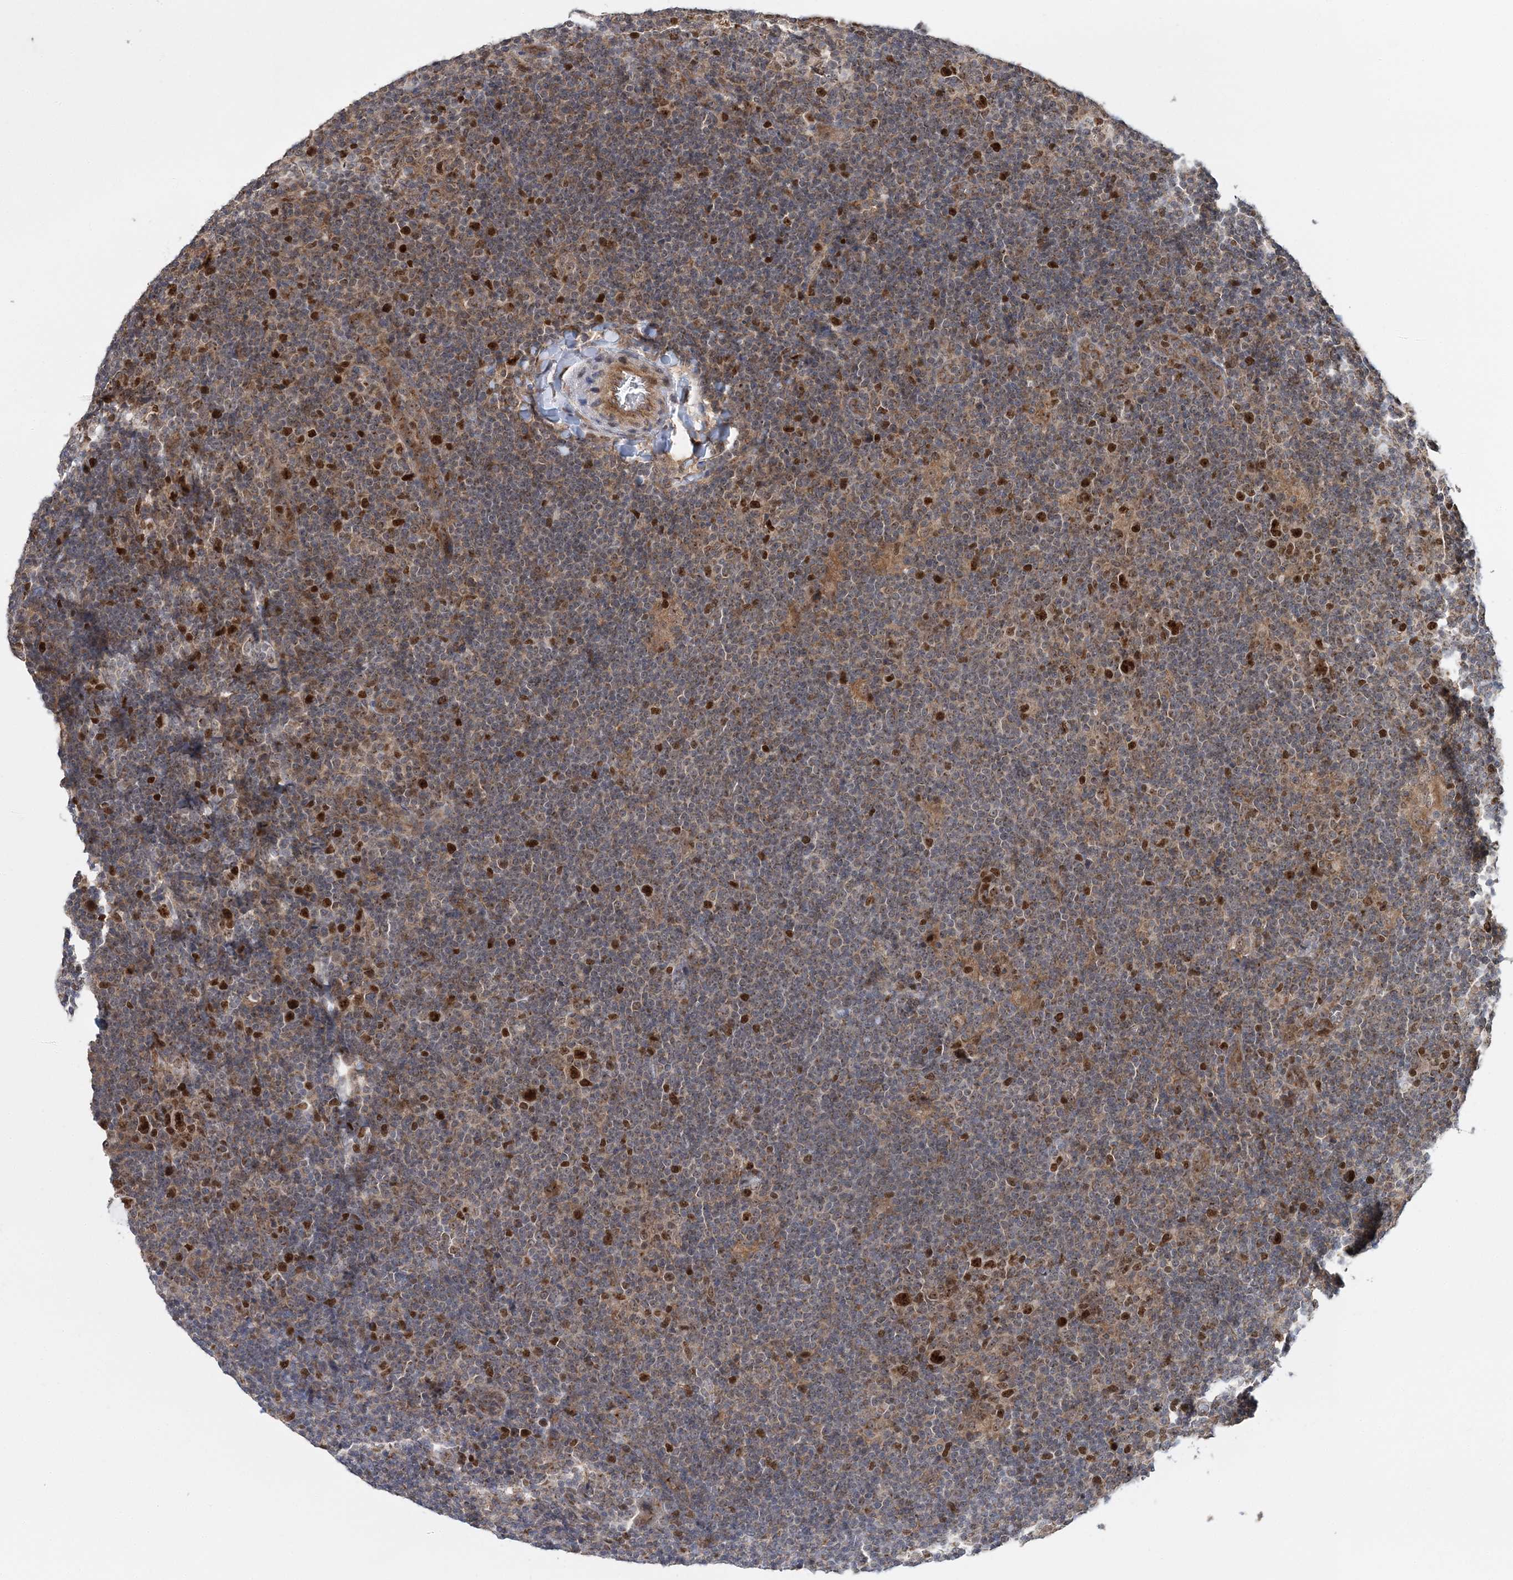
{"staining": {"intensity": "strong", "quantity": ">75%", "location": "nuclear"}, "tissue": "lymphoma", "cell_type": "Tumor cells", "image_type": "cancer", "snomed": [{"axis": "morphology", "description": "Hodgkin's disease, NOS"}, {"axis": "topography", "description": "Lymph node"}], "caption": "Strong nuclear protein expression is seen in about >75% of tumor cells in lymphoma.", "gene": "KIF4A", "patient": {"sex": "female", "age": 57}}